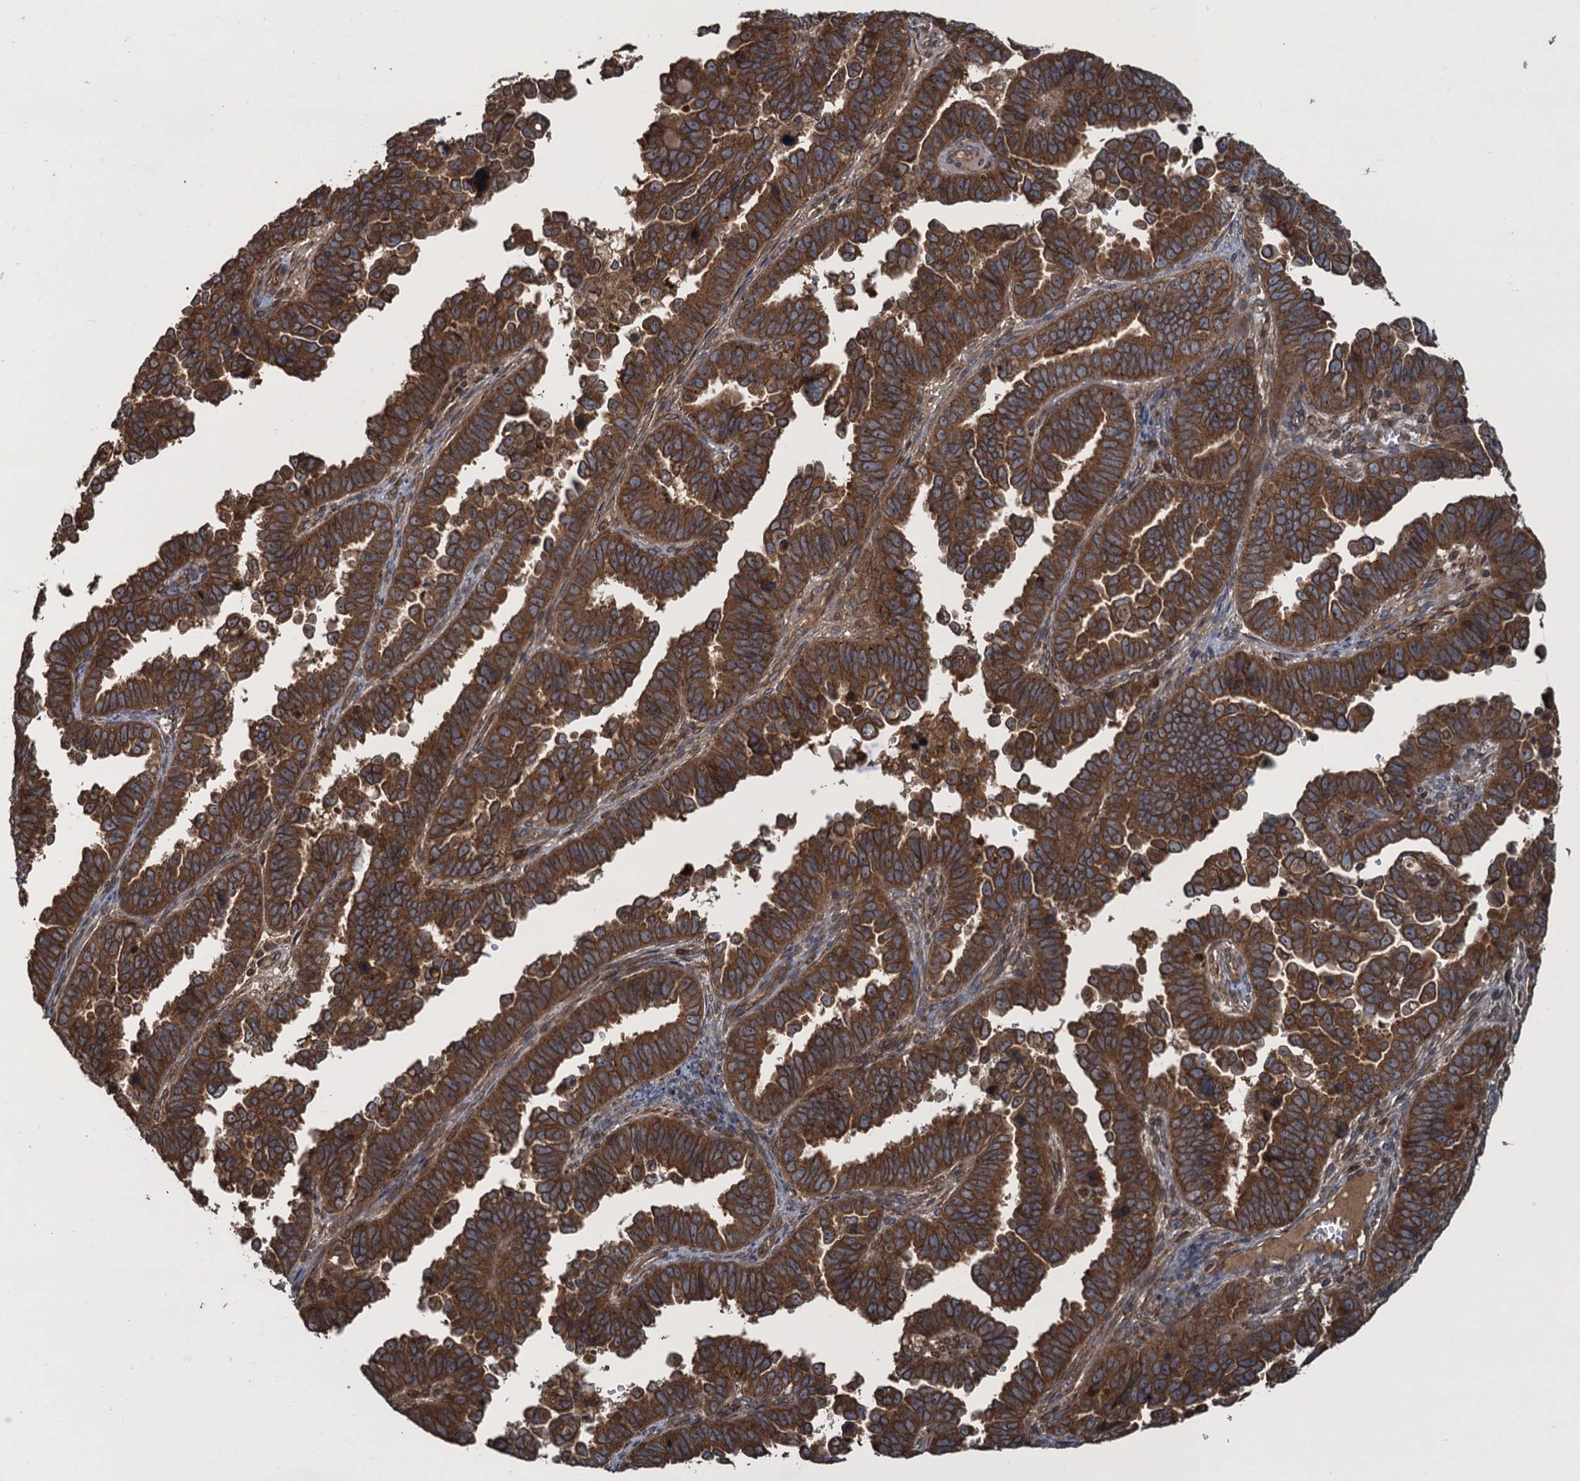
{"staining": {"intensity": "moderate", "quantity": ">75%", "location": "cytoplasmic/membranous"}, "tissue": "endometrial cancer", "cell_type": "Tumor cells", "image_type": "cancer", "snomed": [{"axis": "morphology", "description": "Adenocarcinoma, NOS"}, {"axis": "topography", "description": "Endometrium"}], "caption": "An image of human endometrial adenocarcinoma stained for a protein shows moderate cytoplasmic/membranous brown staining in tumor cells.", "gene": "GLE1", "patient": {"sex": "female", "age": 75}}